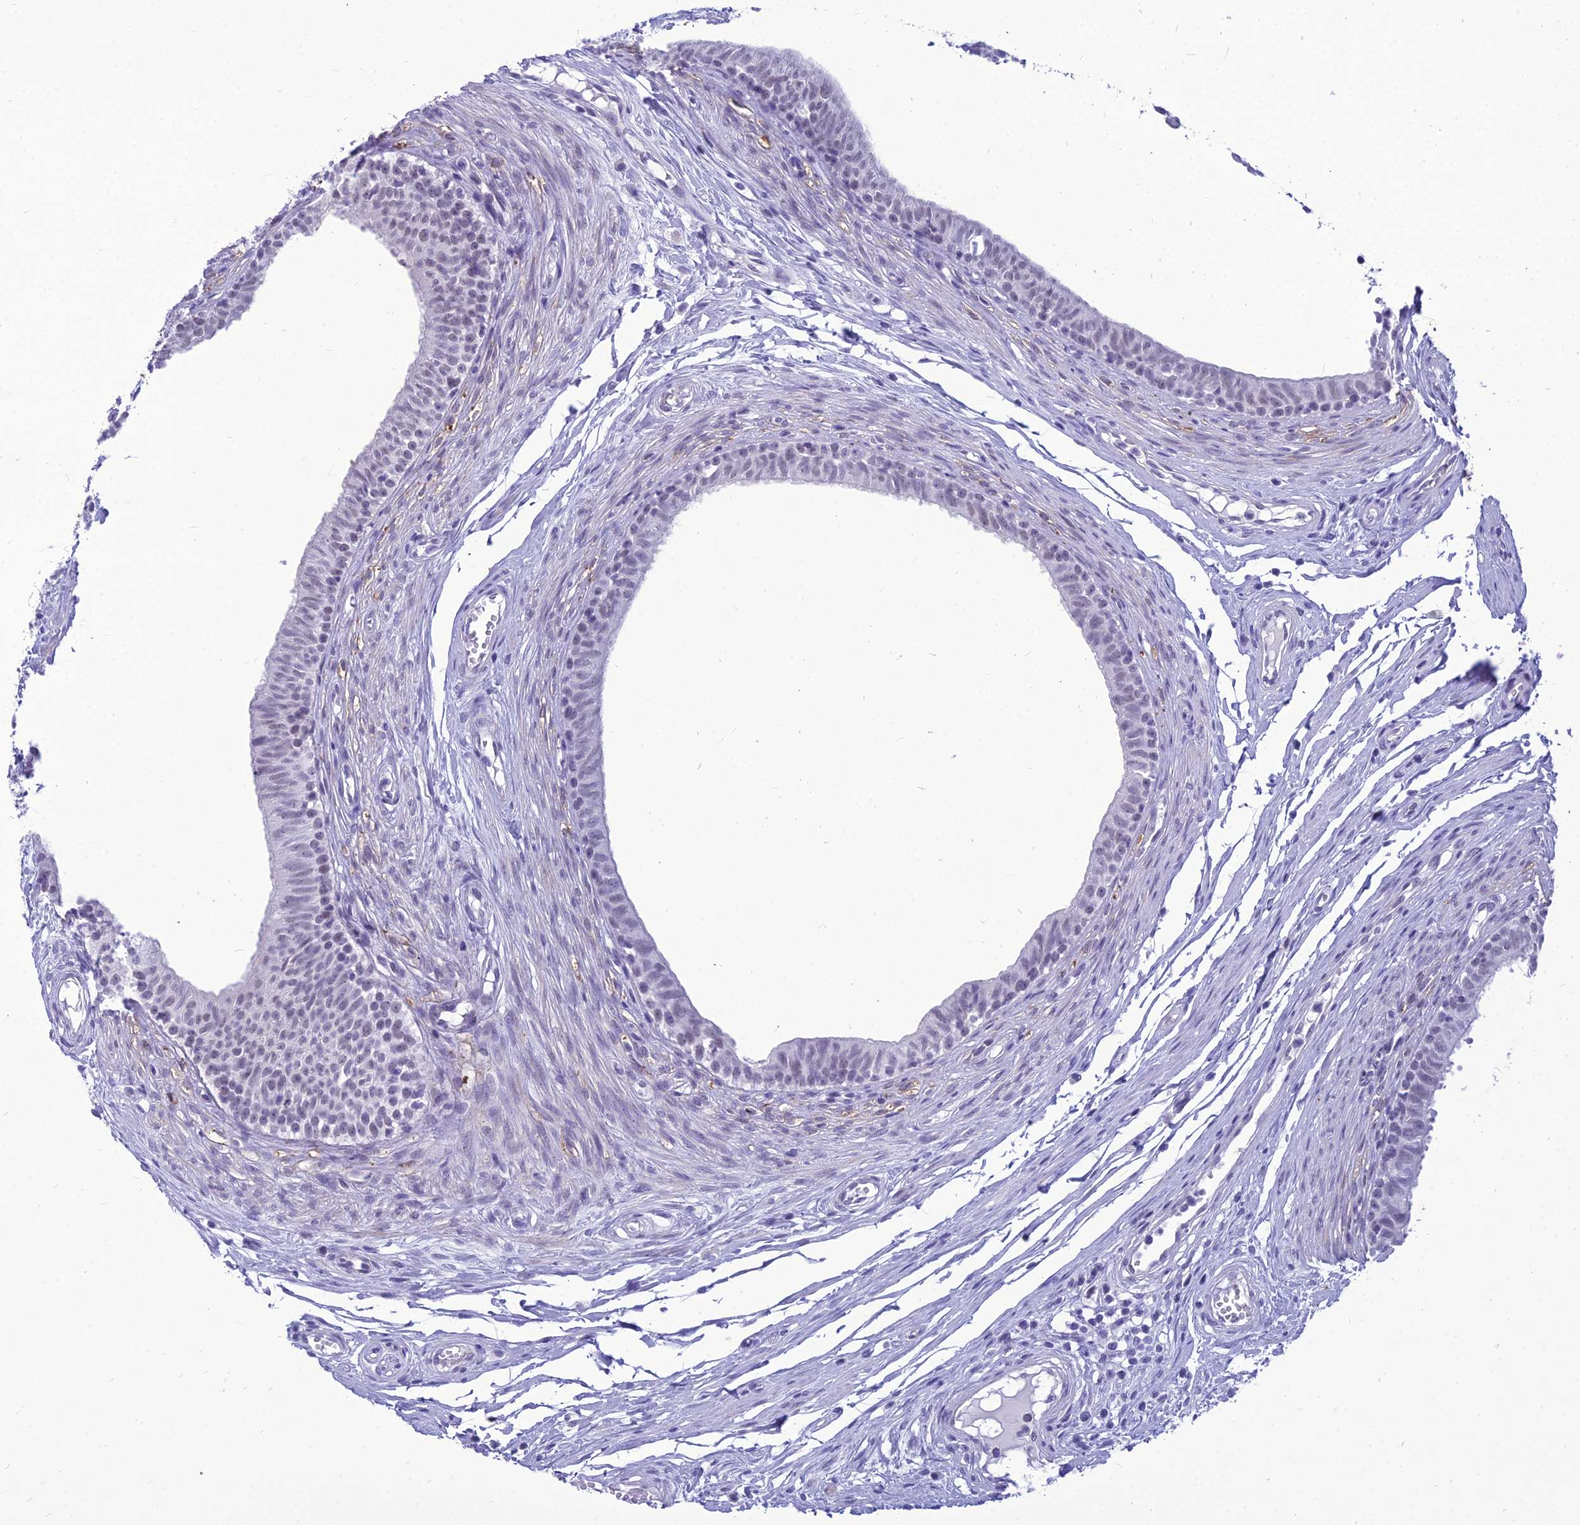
{"staining": {"intensity": "weak", "quantity": "25%-75%", "location": "nuclear"}, "tissue": "epididymis", "cell_type": "Glandular cells", "image_type": "normal", "snomed": [{"axis": "morphology", "description": "Normal tissue, NOS"}, {"axis": "topography", "description": "Epididymis, spermatic cord, NOS"}], "caption": "The histopathology image reveals a brown stain indicating the presence of a protein in the nuclear of glandular cells in epididymis. (IHC, brightfield microscopy, high magnification).", "gene": "DHX40", "patient": {"sex": "male", "age": 22}}